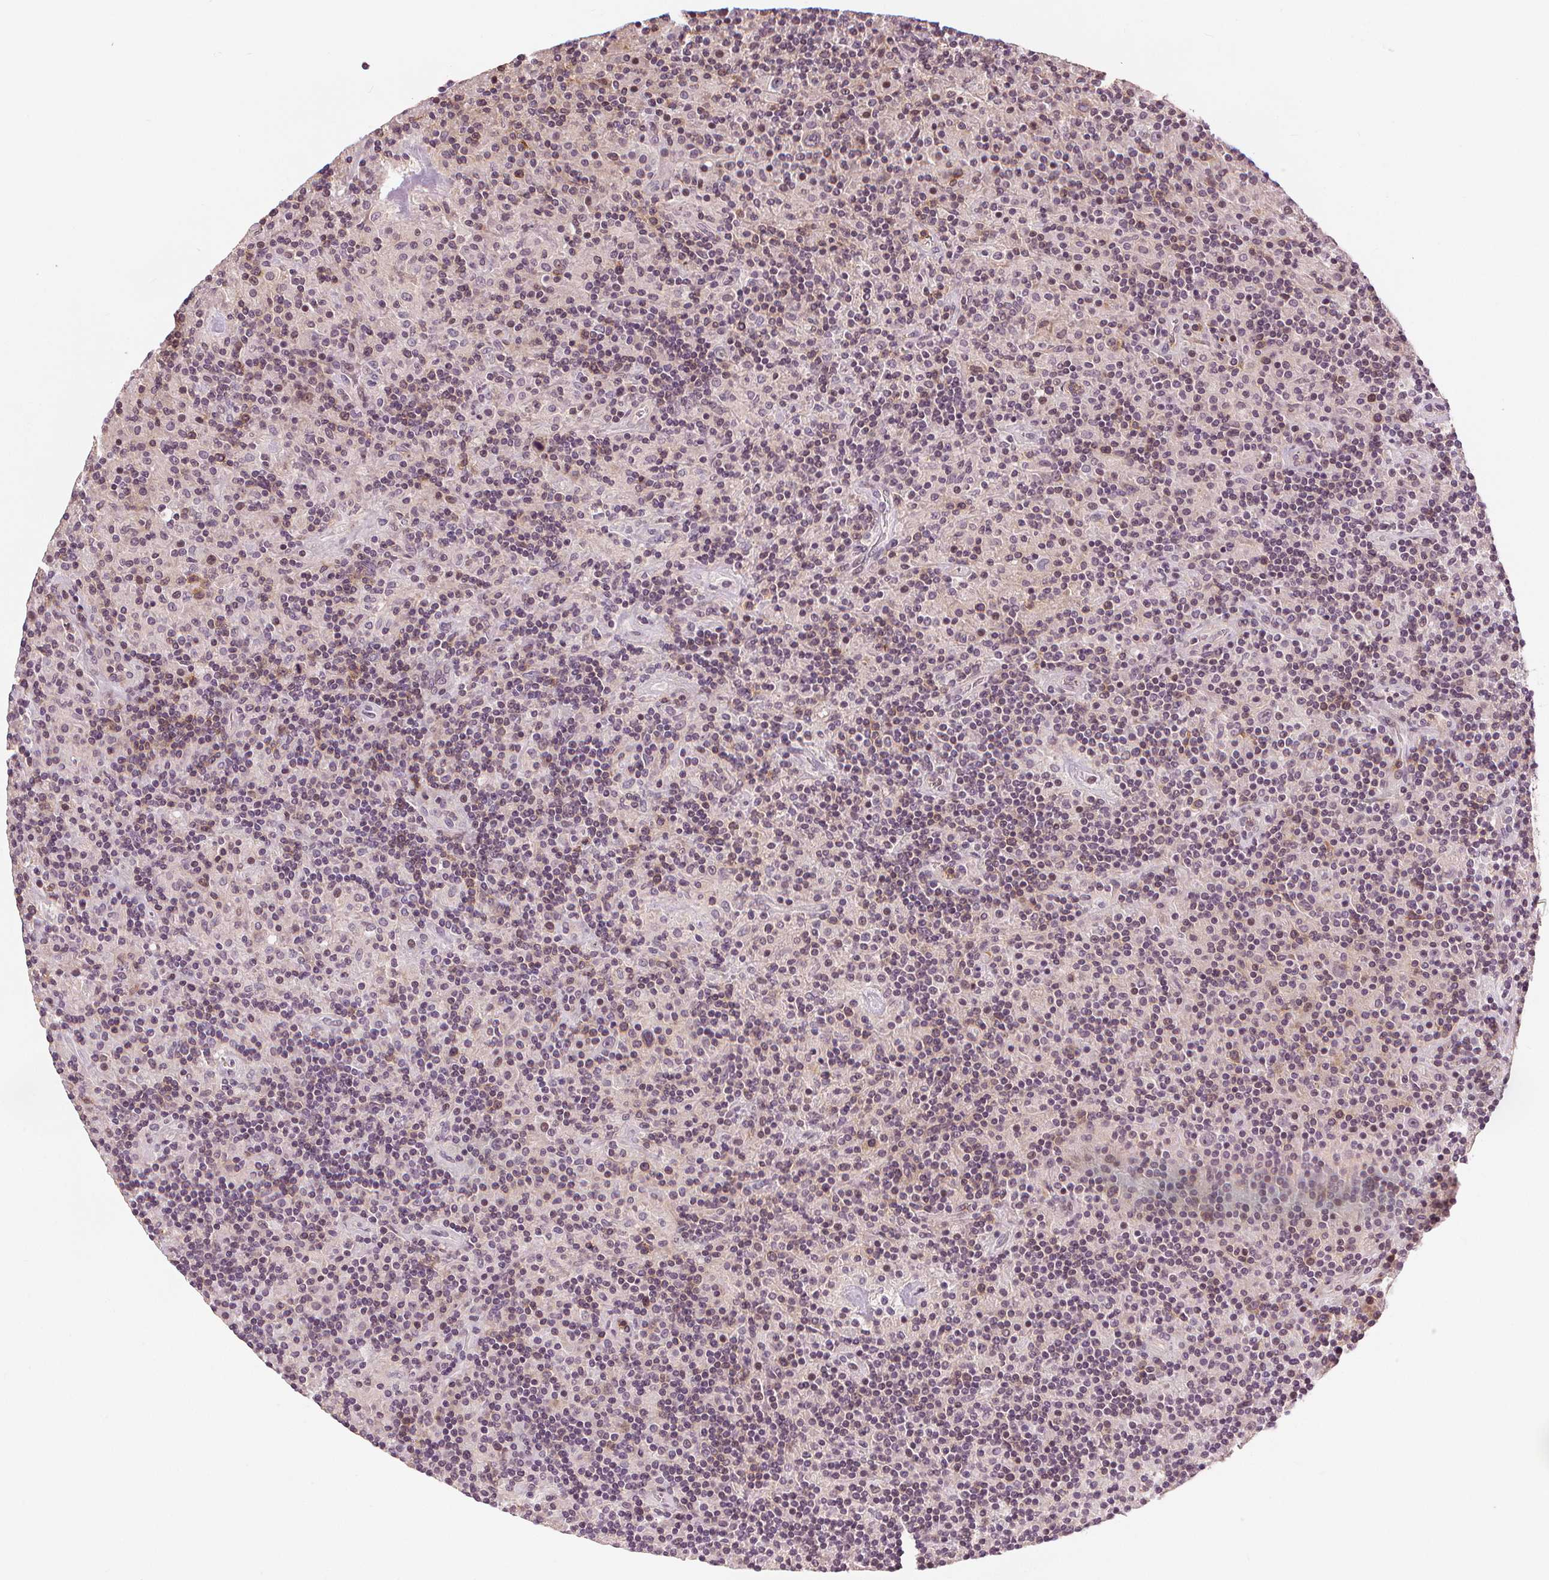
{"staining": {"intensity": "negative", "quantity": "none", "location": "none"}, "tissue": "lymphoma", "cell_type": "Tumor cells", "image_type": "cancer", "snomed": [{"axis": "morphology", "description": "Hodgkin's disease, NOS"}, {"axis": "topography", "description": "Lymph node"}], "caption": "This is an immunohistochemistry (IHC) image of human lymphoma. There is no positivity in tumor cells.", "gene": "SLC34A1", "patient": {"sex": "male", "age": 70}}